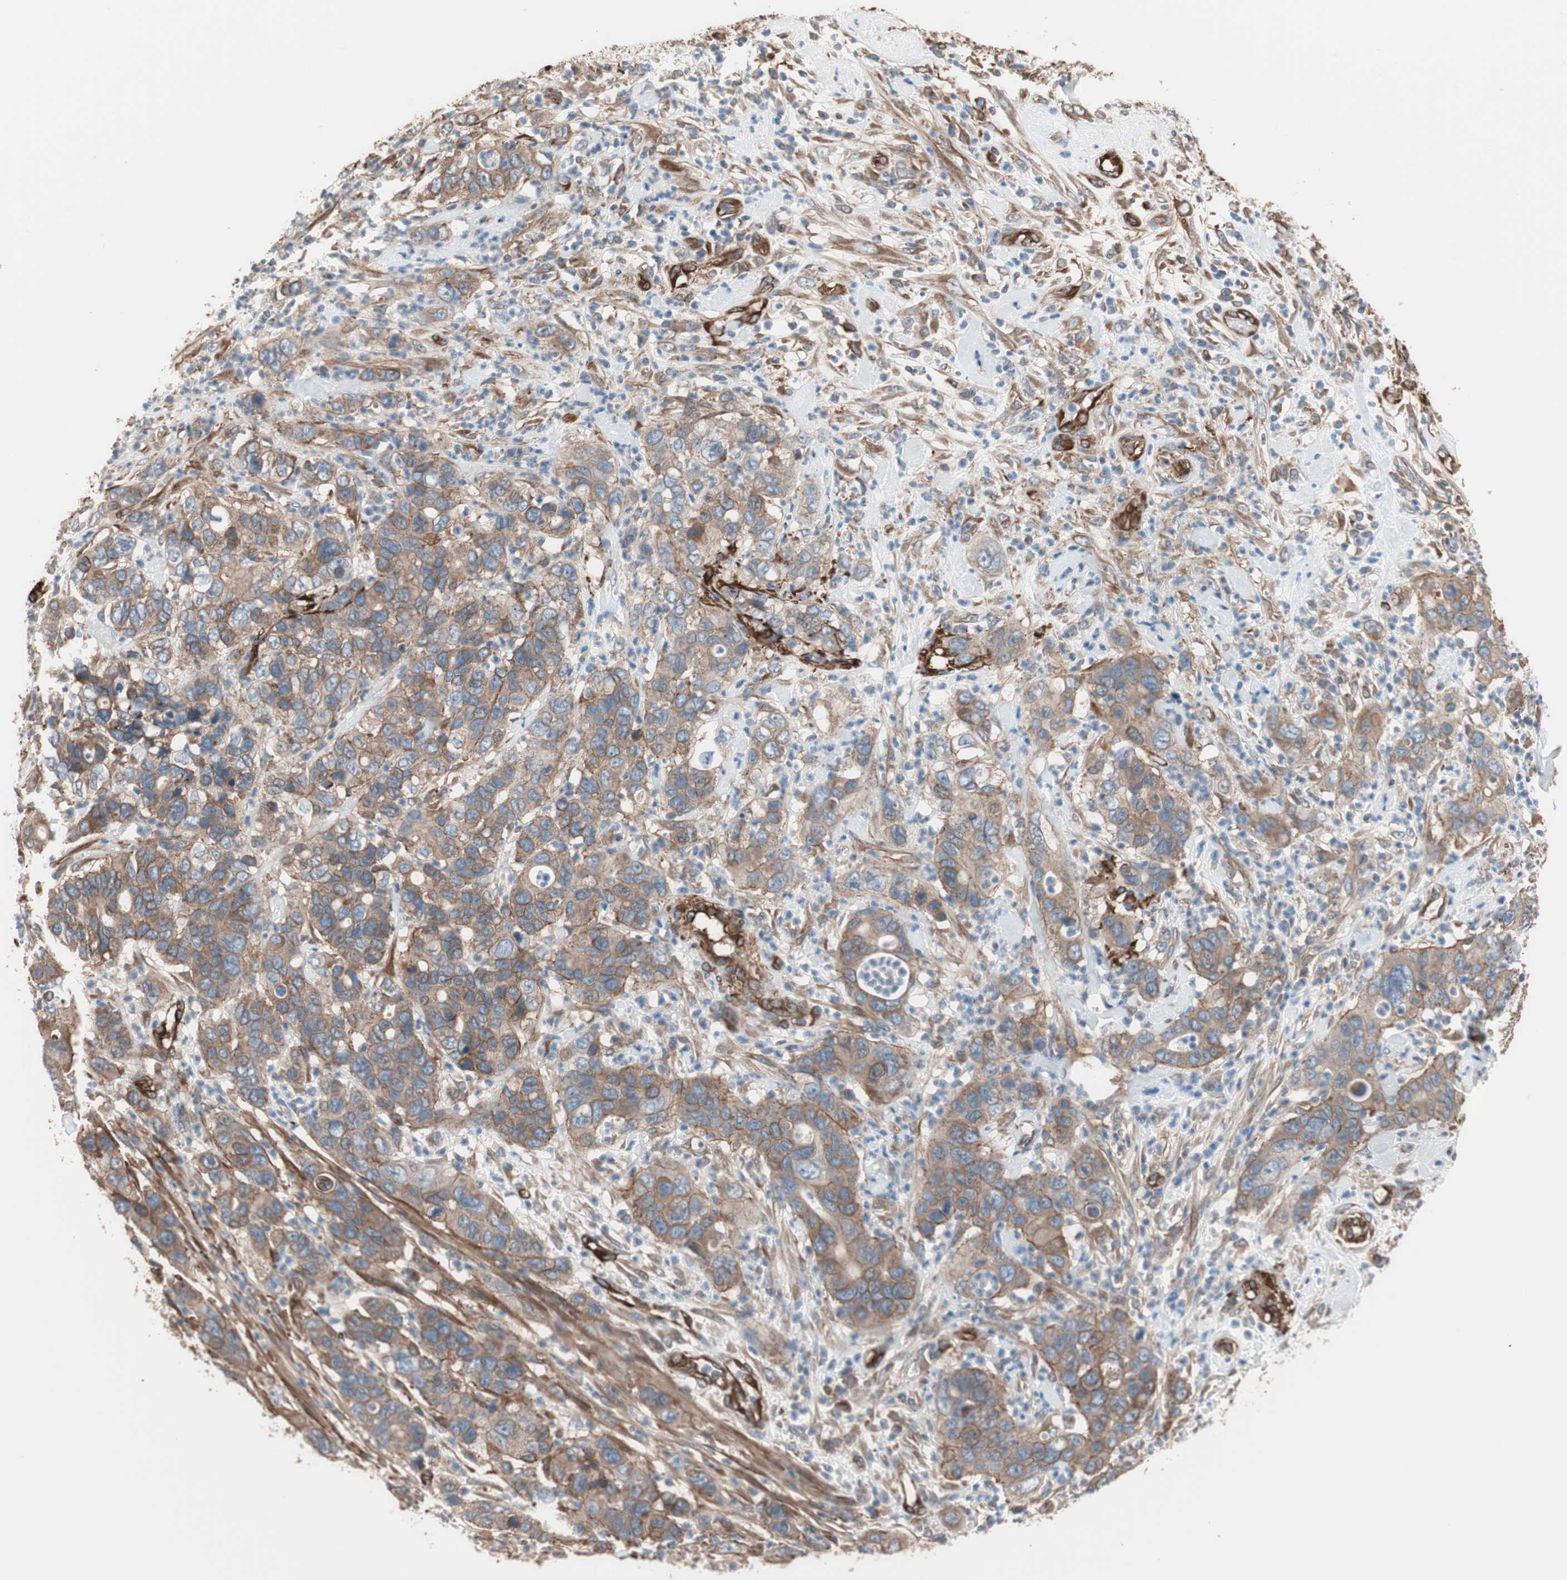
{"staining": {"intensity": "moderate", "quantity": ">75%", "location": "cytoplasmic/membranous"}, "tissue": "pancreatic cancer", "cell_type": "Tumor cells", "image_type": "cancer", "snomed": [{"axis": "morphology", "description": "Adenocarcinoma, NOS"}, {"axis": "topography", "description": "Pancreas"}], "caption": "This micrograph exhibits adenocarcinoma (pancreatic) stained with immunohistochemistry to label a protein in brown. The cytoplasmic/membranous of tumor cells show moderate positivity for the protein. Nuclei are counter-stained blue.", "gene": "GPSM2", "patient": {"sex": "female", "age": 71}}